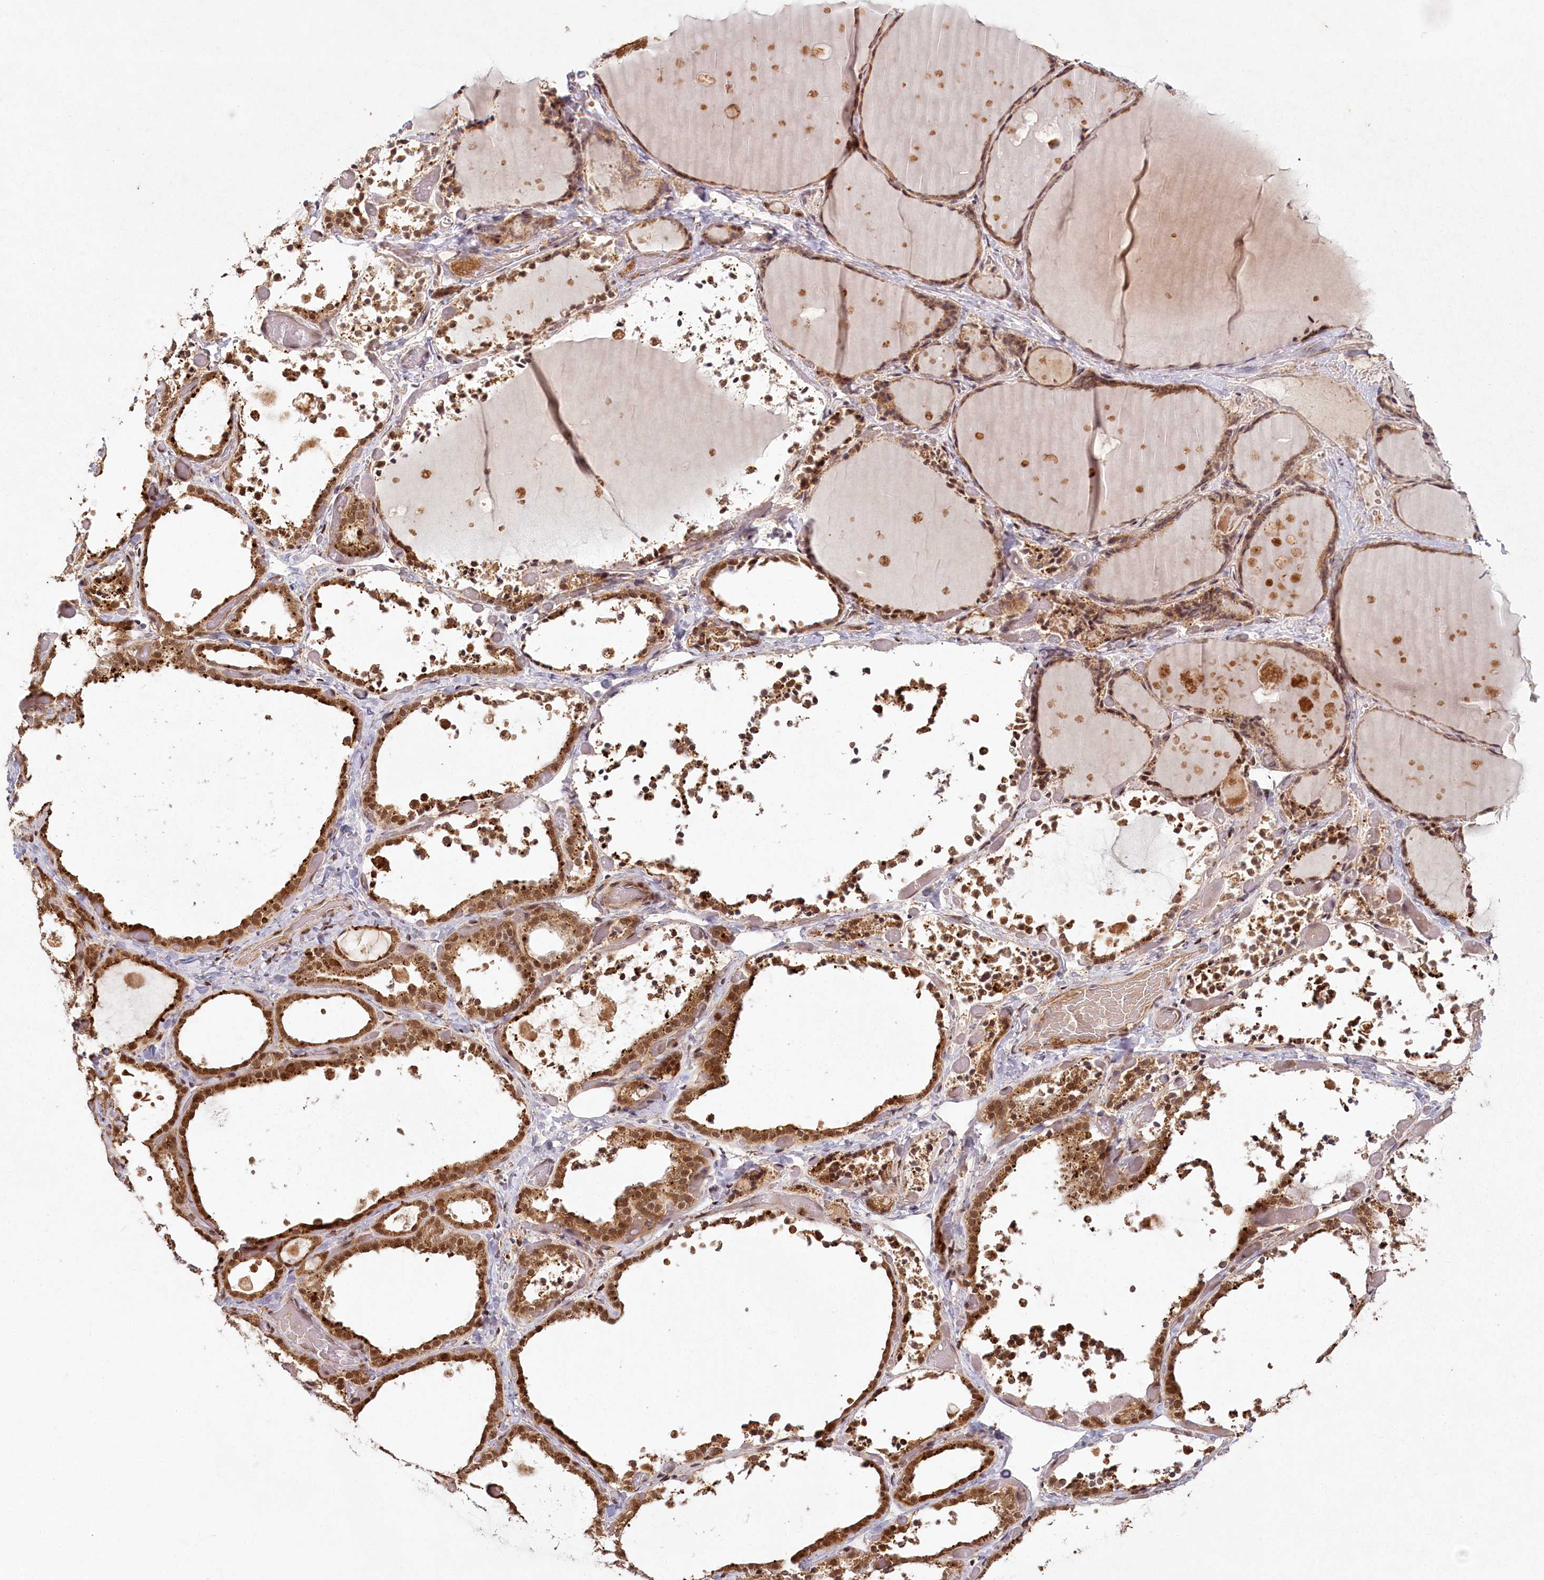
{"staining": {"intensity": "strong", "quantity": ">75%", "location": "cytoplasmic/membranous,nuclear"}, "tissue": "thyroid gland", "cell_type": "Glandular cells", "image_type": "normal", "snomed": [{"axis": "morphology", "description": "Normal tissue, NOS"}, {"axis": "topography", "description": "Thyroid gland"}], "caption": "An image of human thyroid gland stained for a protein reveals strong cytoplasmic/membranous,nuclear brown staining in glandular cells.", "gene": "MICU1", "patient": {"sex": "female", "age": 44}}